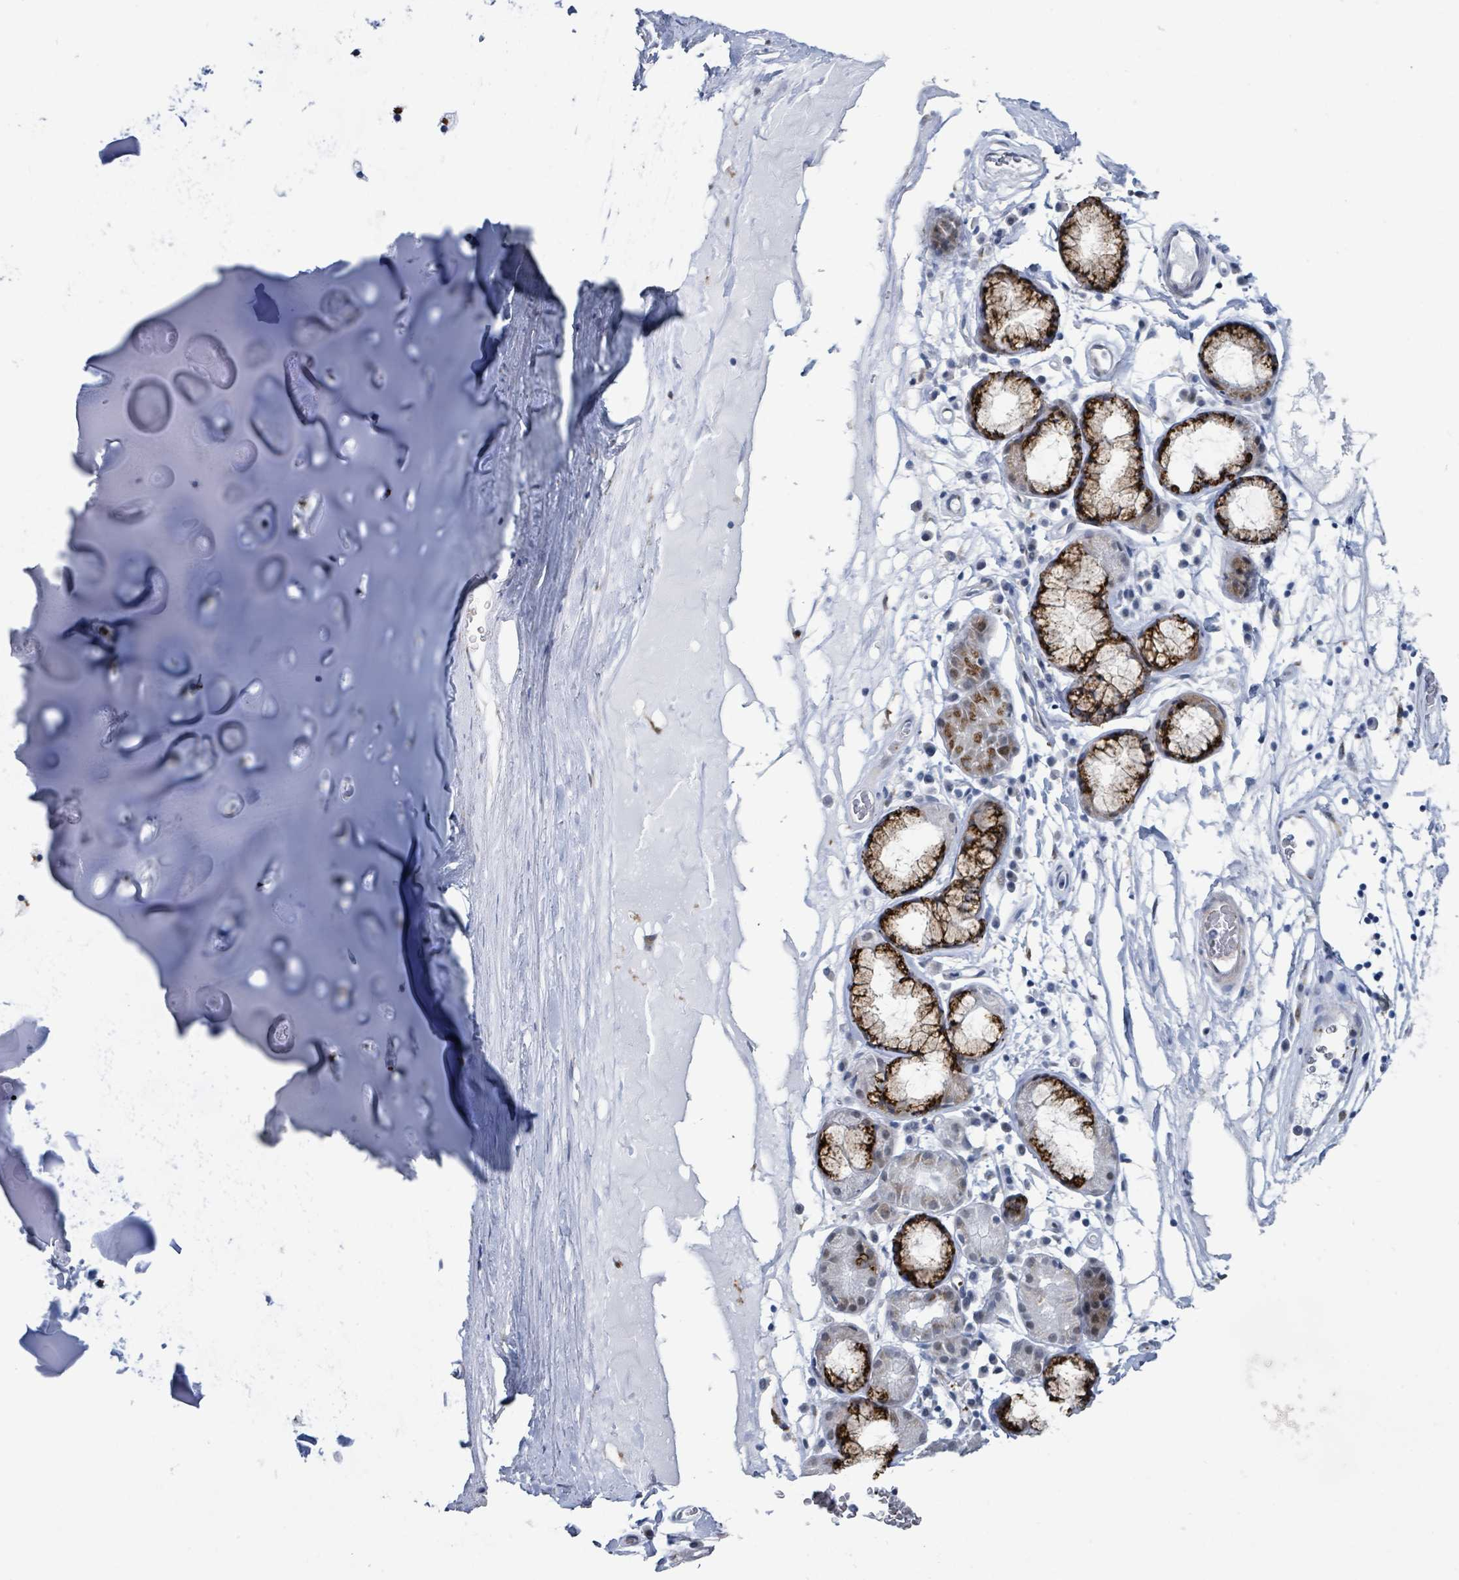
{"staining": {"intensity": "negative", "quantity": "none", "location": "none"}, "tissue": "adipose tissue", "cell_type": "Adipocytes", "image_type": "normal", "snomed": [{"axis": "morphology", "description": "Normal tissue, NOS"}, {"axis": "topography", "description": "Cartilage tissue"}], "caption": "Photomicrograph shows no protein expression in adipocytes of benign adipose tissue. Nuclei are stained in blue.", "gene": "DCAF5", "patient": {"sex": "female", "age": 63}}